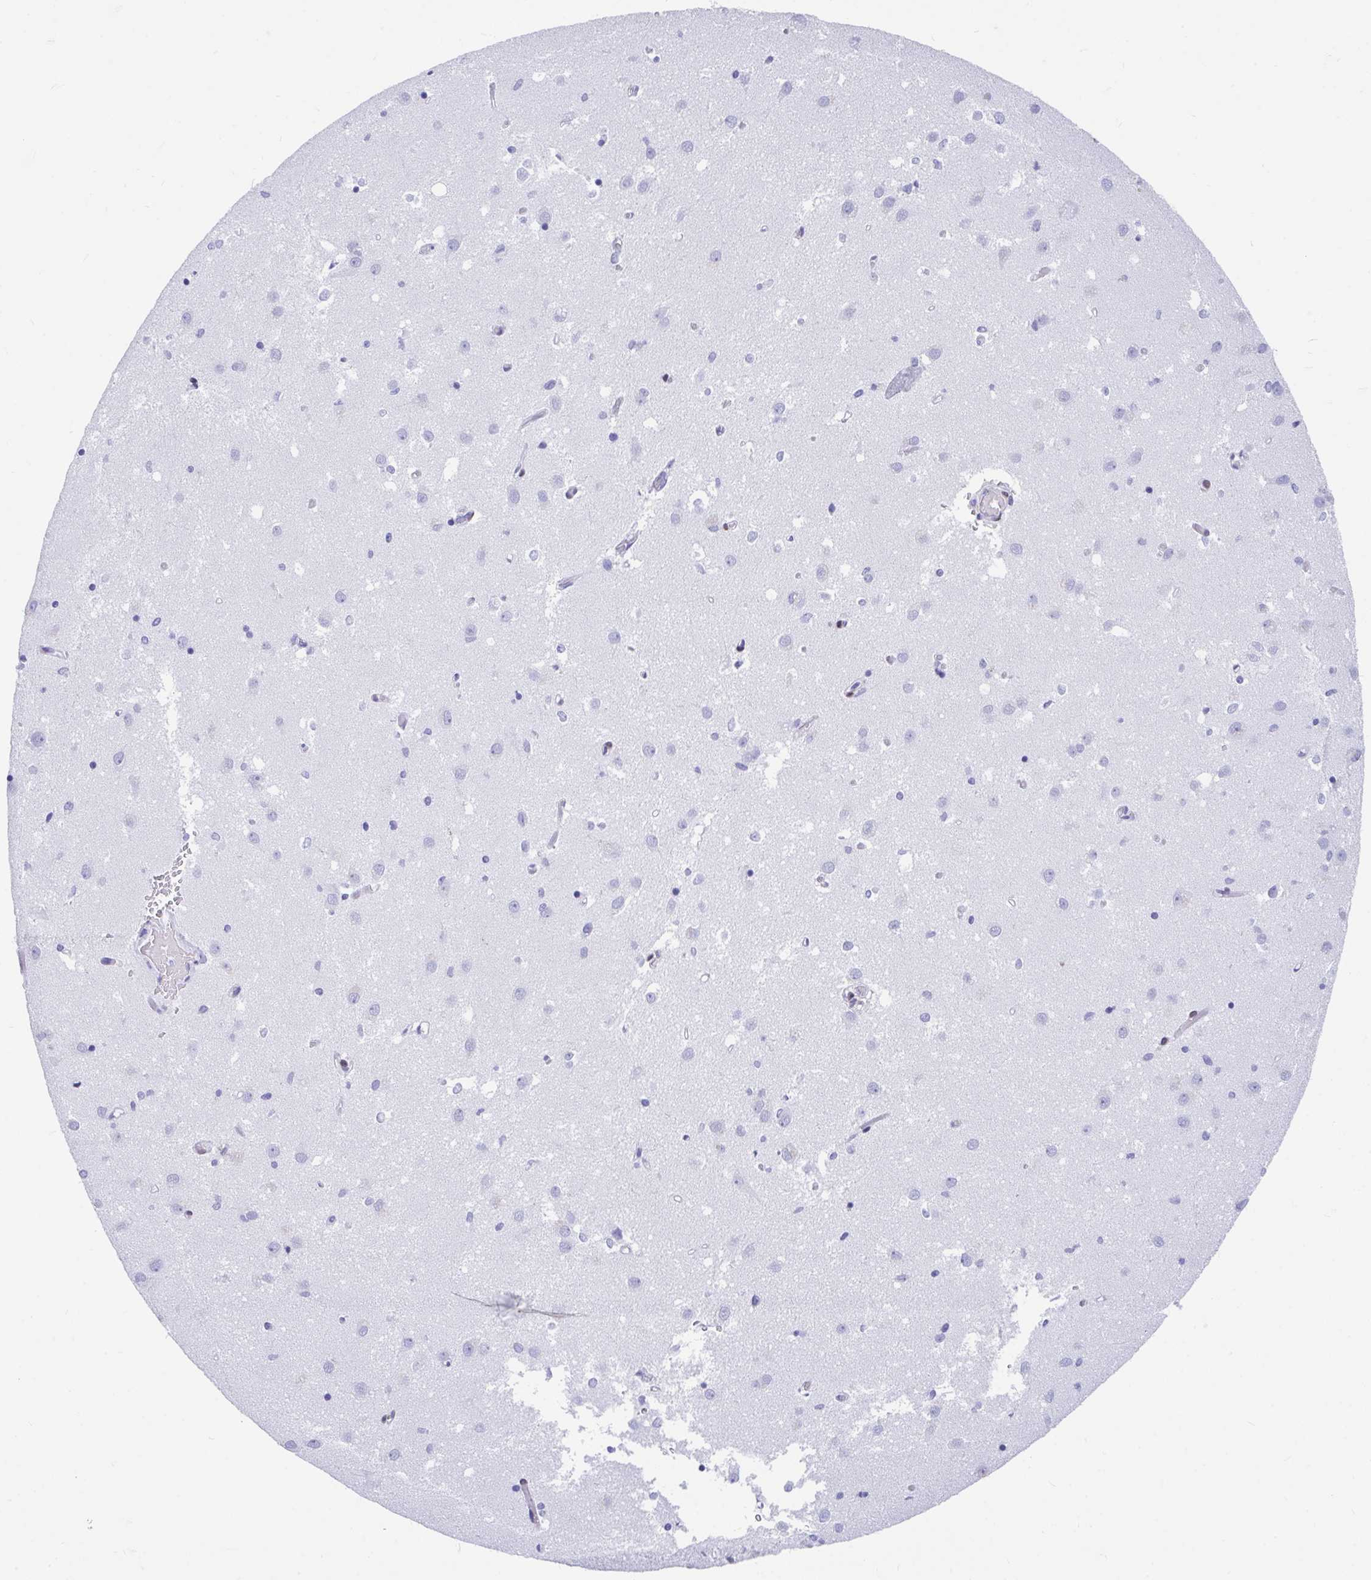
{"staining": {"intensity": "negative", "quantity": "none", "location": "none"}, "tissue": "caudate", "cell_type": "Glial cells", "image_type": "normal", "snomed": [{"axis": "morphology", "description": "Normal tissue, NOS"}, {"axis": "topography", "description": "Lateral ventricle wall"}], "caption": "IHC photomicrograph of normal caudate: human caudate stained with DAB (3,3'-diaminobenzidine) shows no significant protein staining in glial cells. (DAB immunohistochemistry (IHC) with hematoxylin counter stain).", "gene": "RBPMS", "patient": {"sex": "male", "age": 70}}